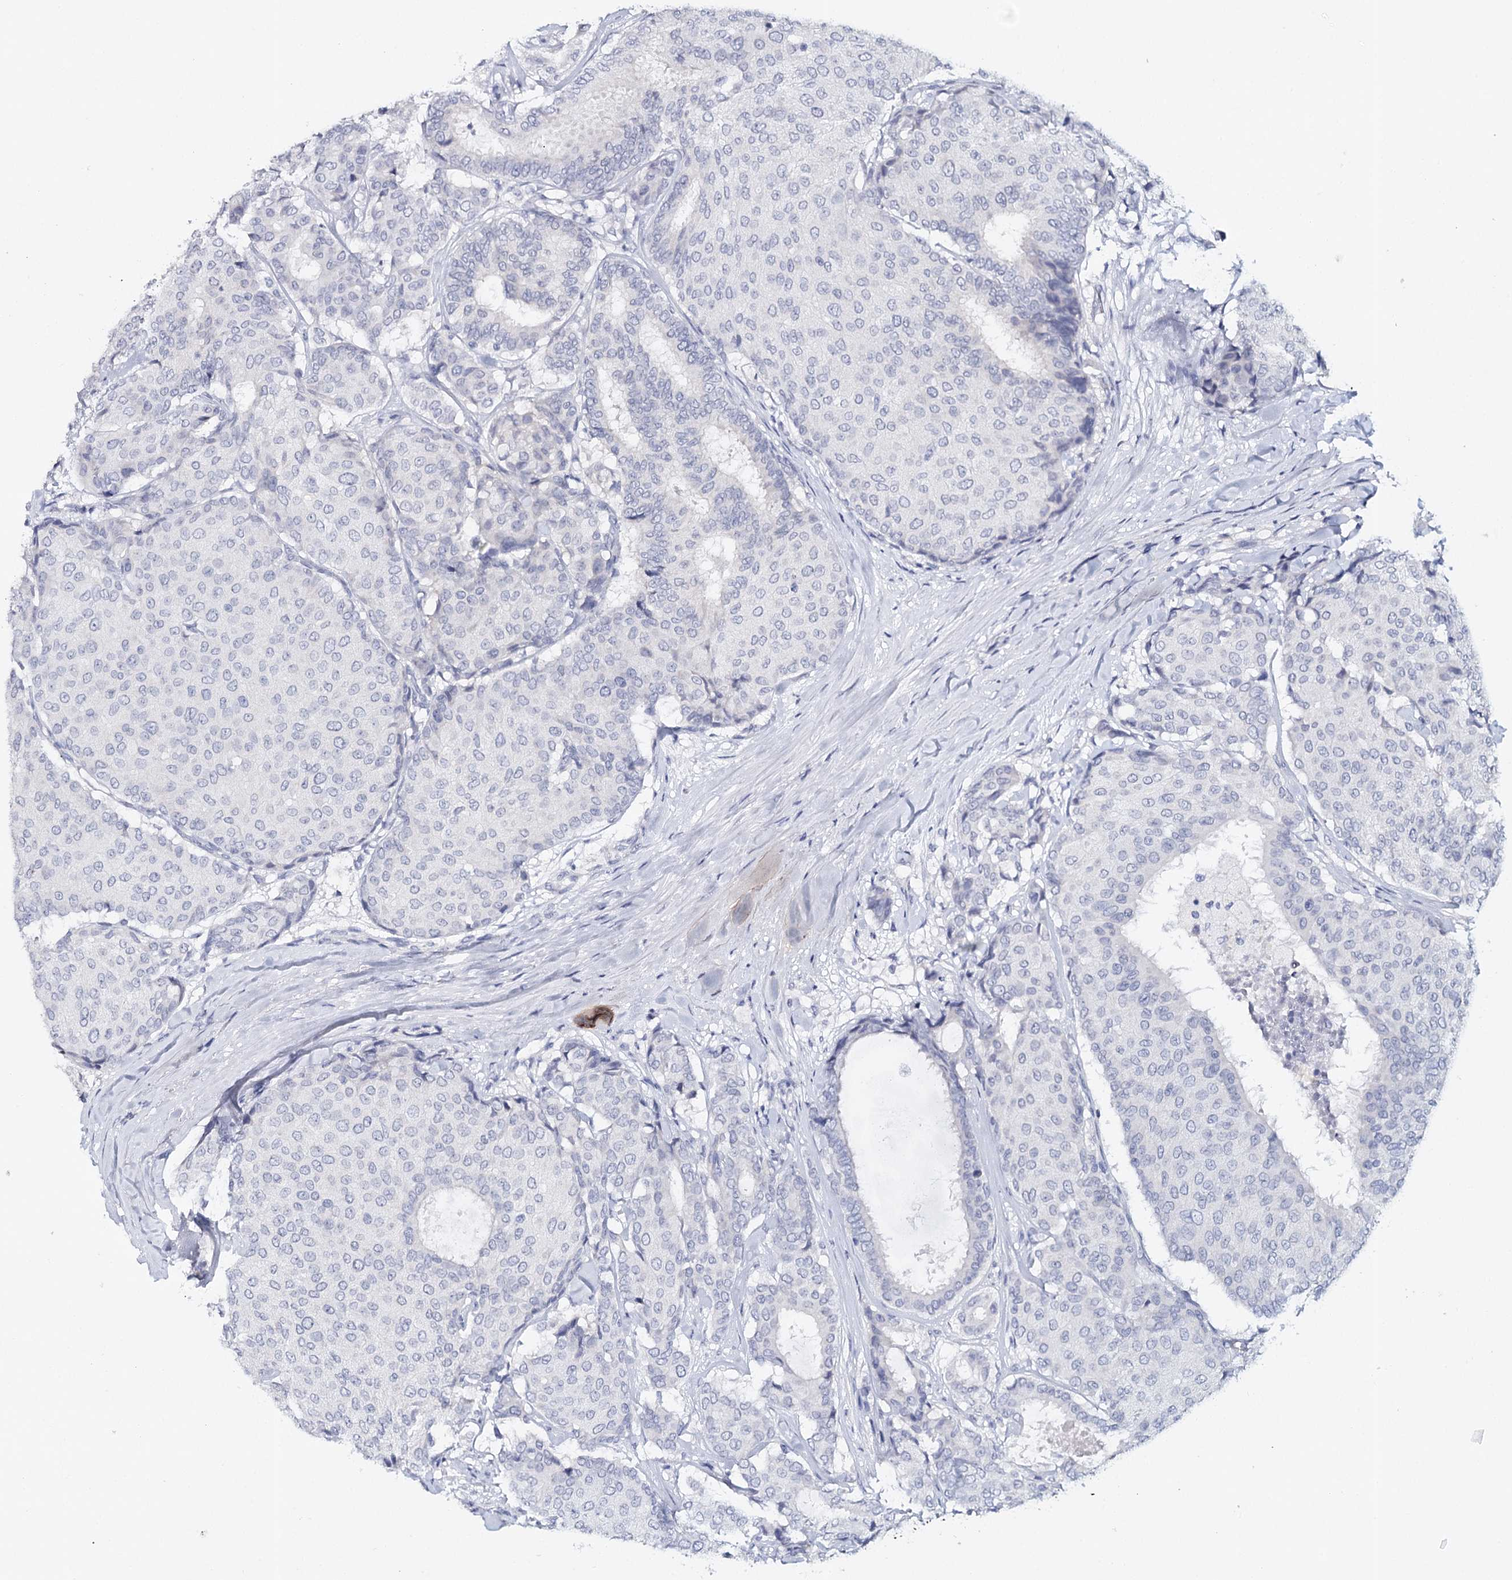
{"staining": {"intensity": "negative", "quantity": "none", "location": "none"}, "tissue": "breast cancer", "cell_type": "Tumor cells", "image_type": "cancer", "snomed": [{"axis": "morphology", "description": "Duct carcinoma"}, {"axis": "topography", "description": "Breast"}], "caption": "An immunohistochemistry histopathology image of intraductal carcinoma (breast) is shown. There is no staining in tumor cells of intraductal carcinoma (breast).", "gene": "HSPA4L", "patient": {"sex": "female", "age": 75}}